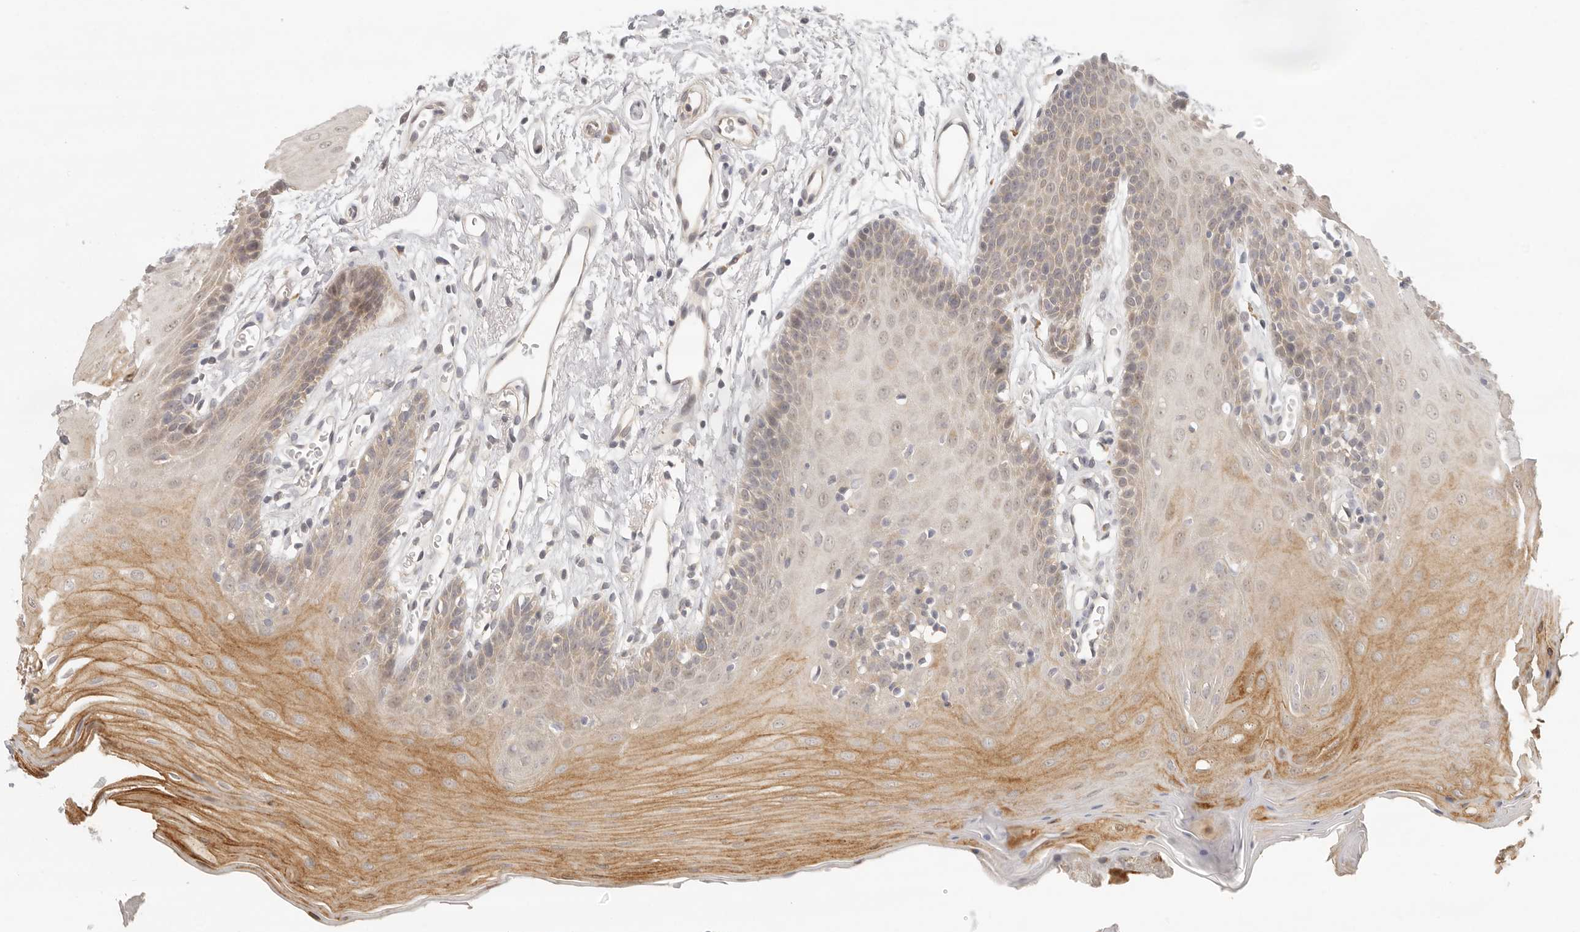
{"staining": {"intensity": "moderate", "quantity": "25%-75%", "location": "cytoplasmic/membranous,nuclear"}, "tissue": "oral mucosa", "cell_type": "Squamous epithelial cells", "image_type": "normal", "snomed": [{"axis": "morphology", "description": "Normal tissue, NOS"}, {"axis": "morphology", "description": "Squamous cell carcinoma, NOS"}, {"axis": "topography", "description": "Skeletal muscle"}, {"axis": "topography", "description": "Oral tissue"}, {"axis": "topography", "description": "Salivary gland"}, {"axis": "topography", "description": "Head-Neck"}], "caption": "Immunohistochemistry of normal human oral mucosa exhibits medium levels of moderate cytoplasmic/membranous,nuclear positivity in approximately 25%-75% of squamous epithelial cells.", "gene": "AHDC1", "patient": {"sex": "male", "age": 54}}